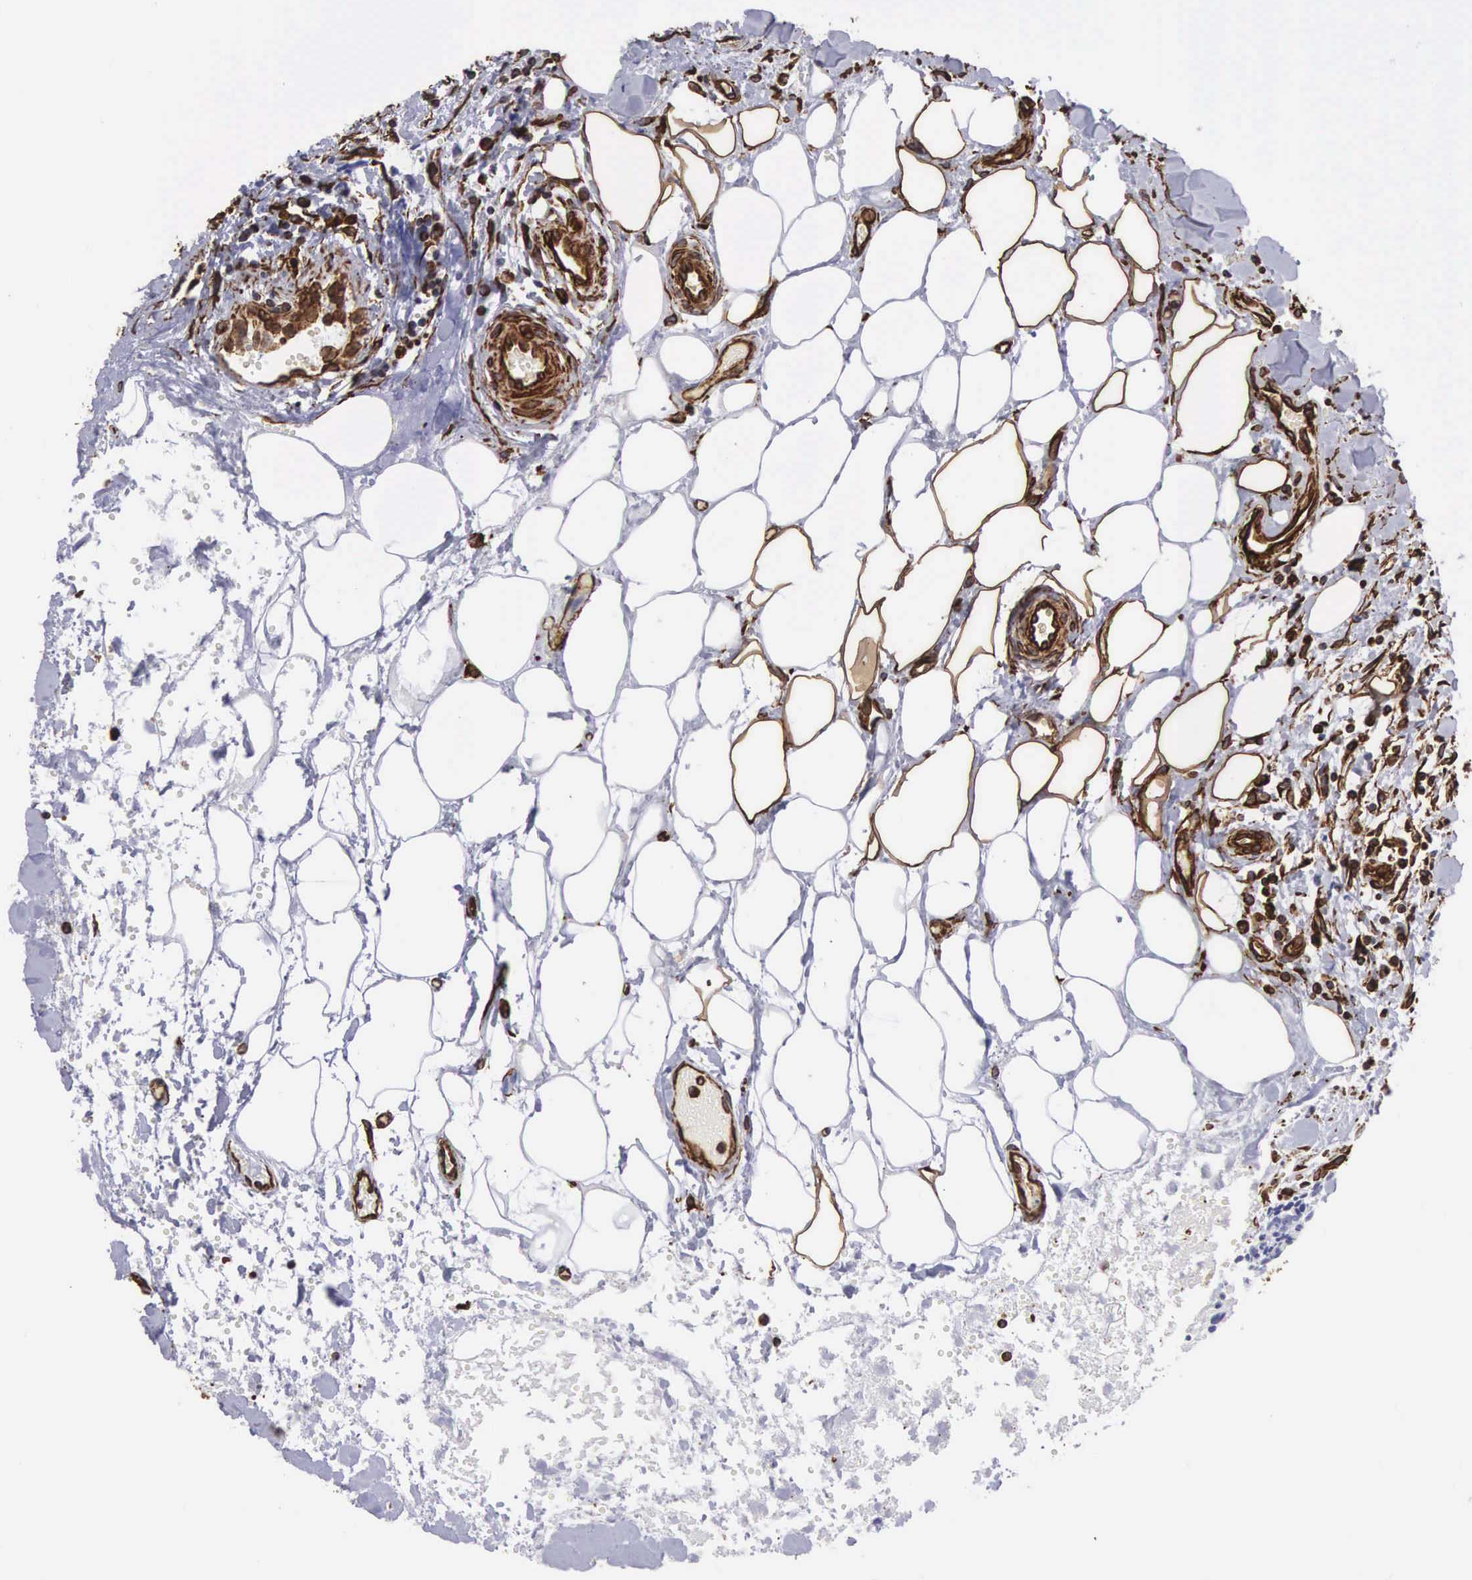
{"staining": {"intensity": "strong", "quantity": "<25%", "location": "cytoplasmic/membranous"}, "tissue": "head and neck cancer", "cell_type": "Tumor cells", "image_type": "cancer", "snomed": [{"axis": "morphology", "description": "Squamous cell carcinoma, NOS"}, {"axis": "topography", "description": "Salivary gland"}, {"axis": "topography", "description": "Head-Neck"}], "caption": "Protein analysis of squamous cell carcinoma (head and neck) tissue displays strong cytoplasmic/membranous staining in about <25% of tumor cells.", "gene": "VIM", "patient": {"sex": "male", "age": 70}}